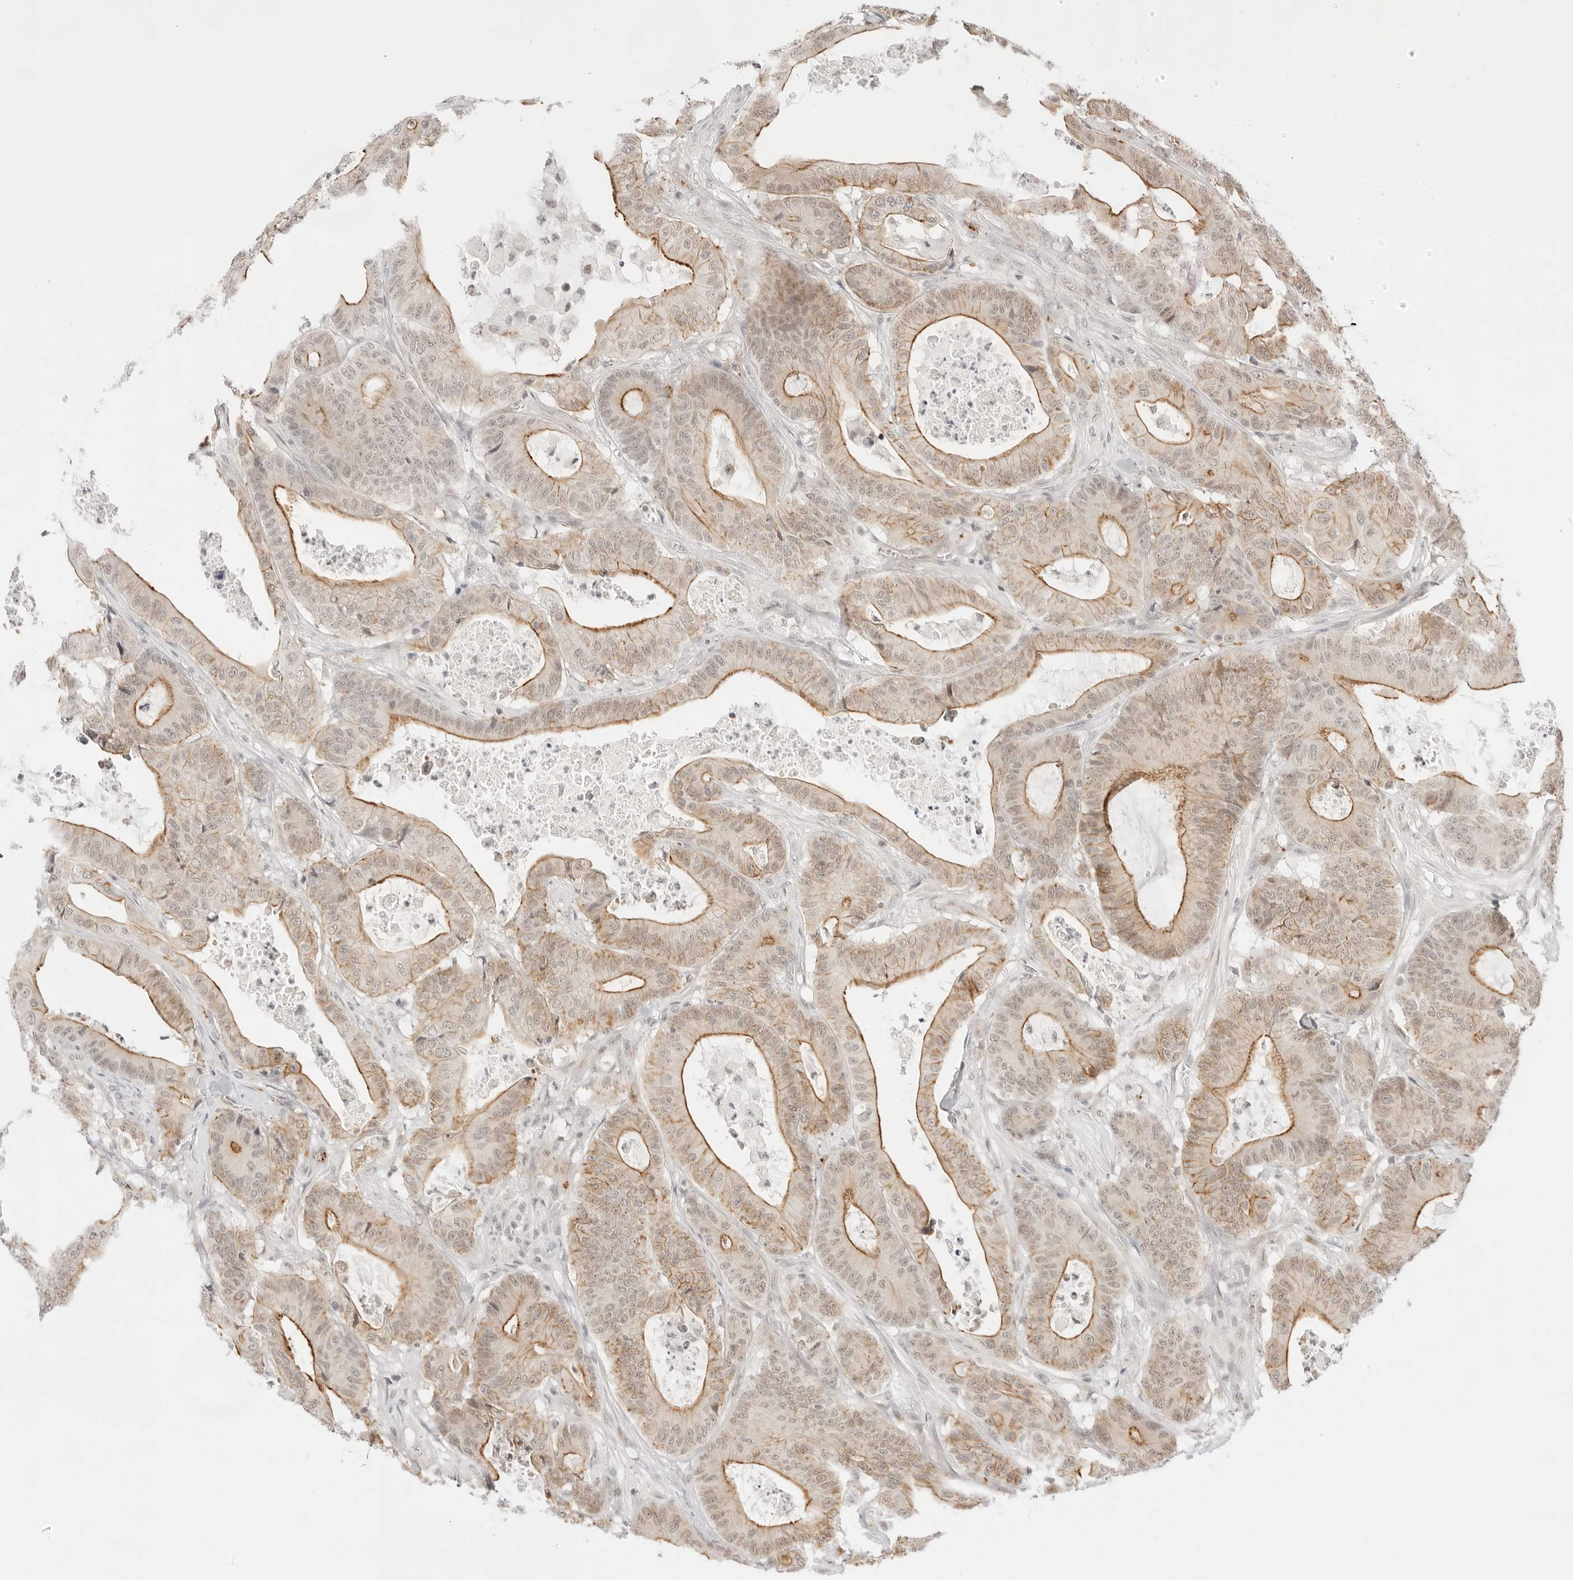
{"staining": {"intensity": "moderate", "quantity": "25%-75%", "location": "cytoplasmic/membranous"}, "tissue": "colorectal cancer", "cell_type": "Tumor cells", "image_type": "cancer", "snomed": [{"axis": "morphology", "description": "Adenocarcinoma, NOS"}, {"axis": "topography", "description": "Colon"}], "caption": "Protein staining of colorectal cancer (adenocarcinoma) tissue reveals moderate cytoplasmic/membranous expression in about 25%-75% of tumor cells.", "gene": "GNAS", "patient": {"sex": "female", "age": 84}}